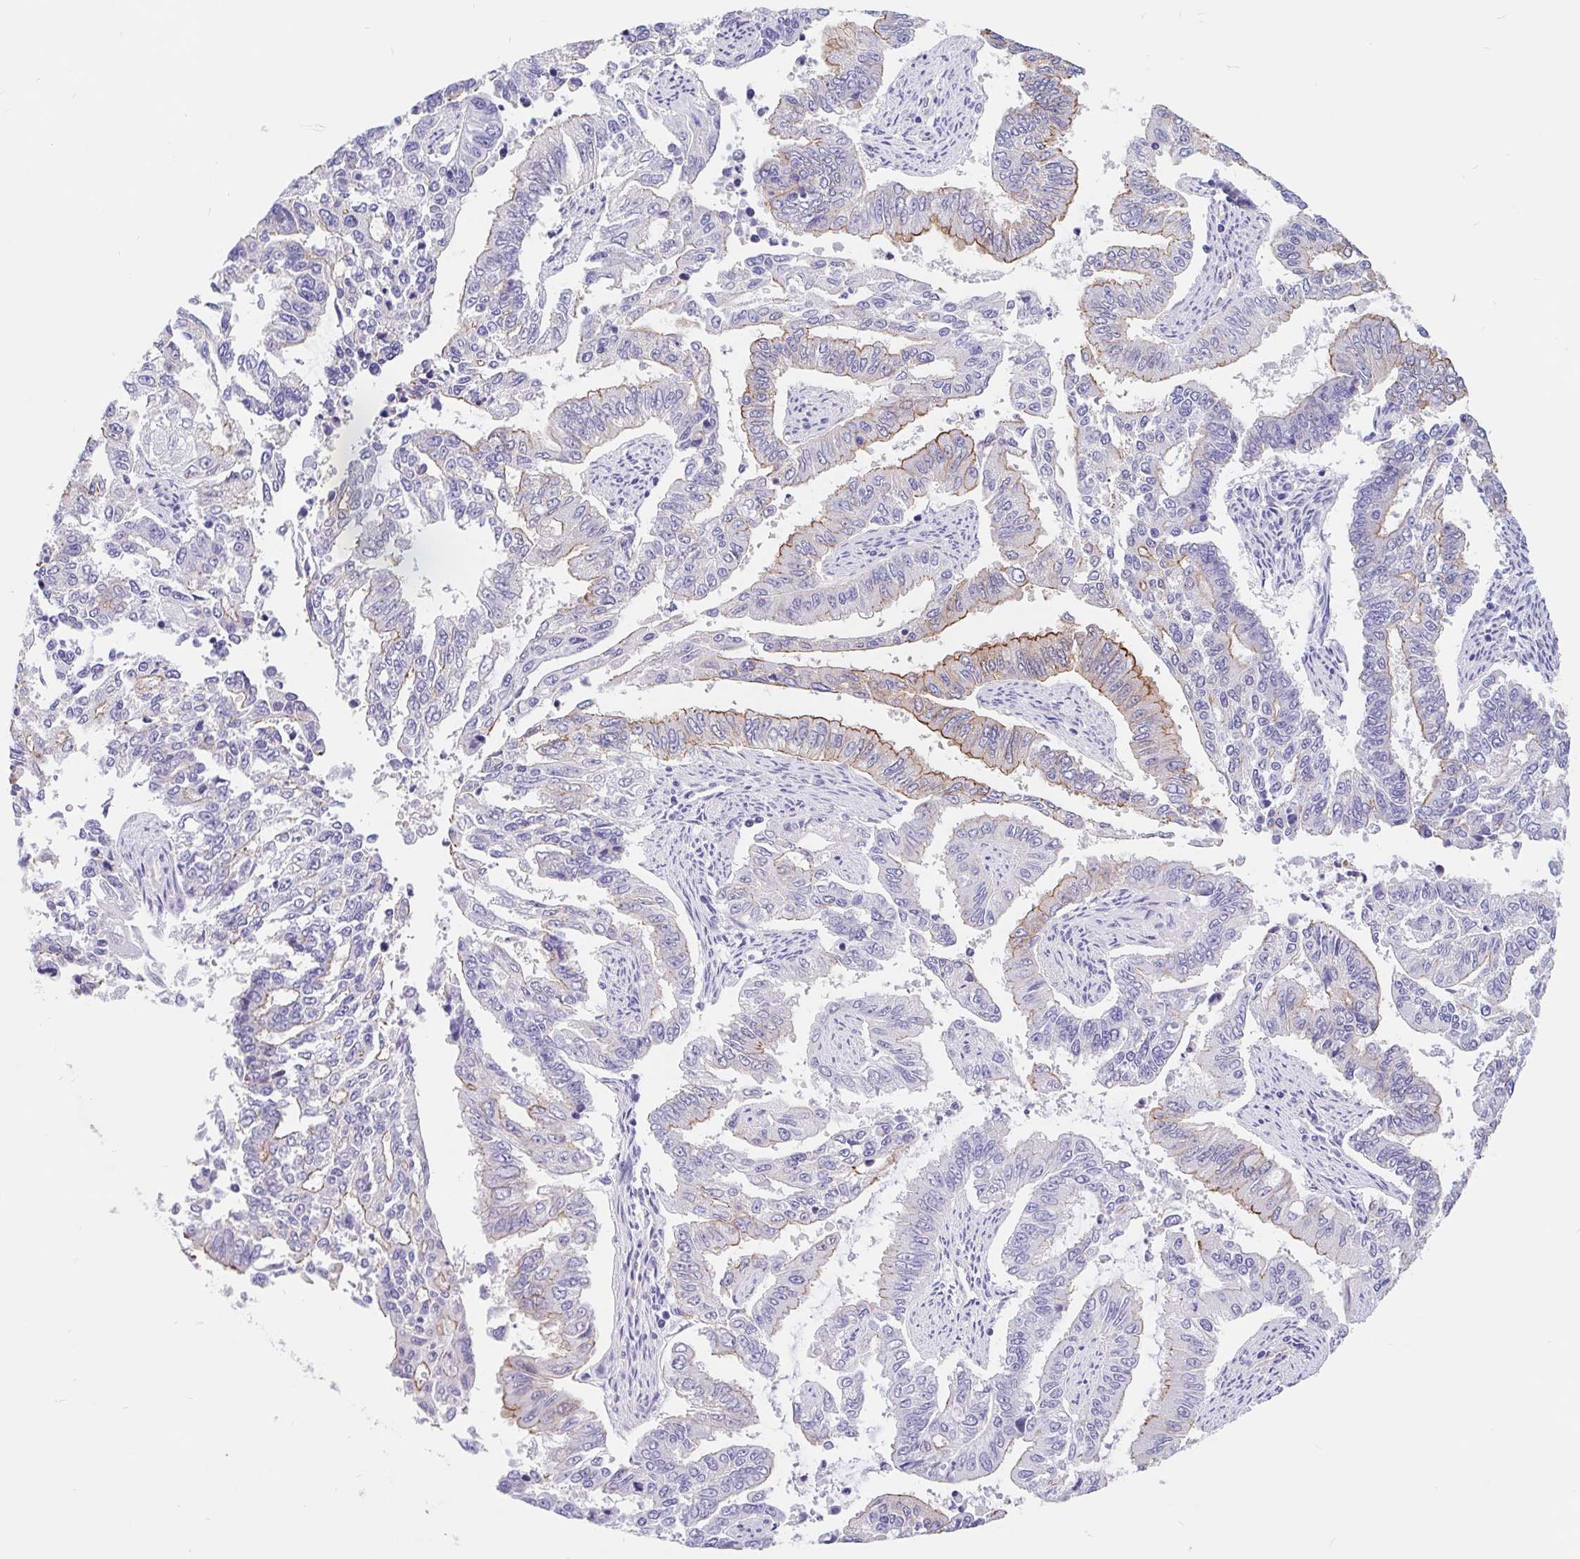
{"staining": {"intensity": "weak", "quantity": "<25%", "location": "cytoplasmic/membranous"}, "tissue": "endometrial cancer", "cell_type": "Tumor cells", "image_type": "cancer", "snomed": [{"axis": "morphology", "description": "Adenocarcinoma, NOS"}, {"axis": "topography", "description": "Uterus"}], "caption": "DAB (3,3'-diaminobenzidine) immunohistochemical staining of human endometrial cancer (adenocarcinoma) shows no significant positivity in tumor cells. (Stains: DAB (3,3'-diaminobenzidine) immunohistochemistry (IHC) with hematoxylin counter stain, Microscopy: brightfield microscopy at high magnification).", "gene": "LIMCH1", "patient": {"sex": "female", "age": 59}}